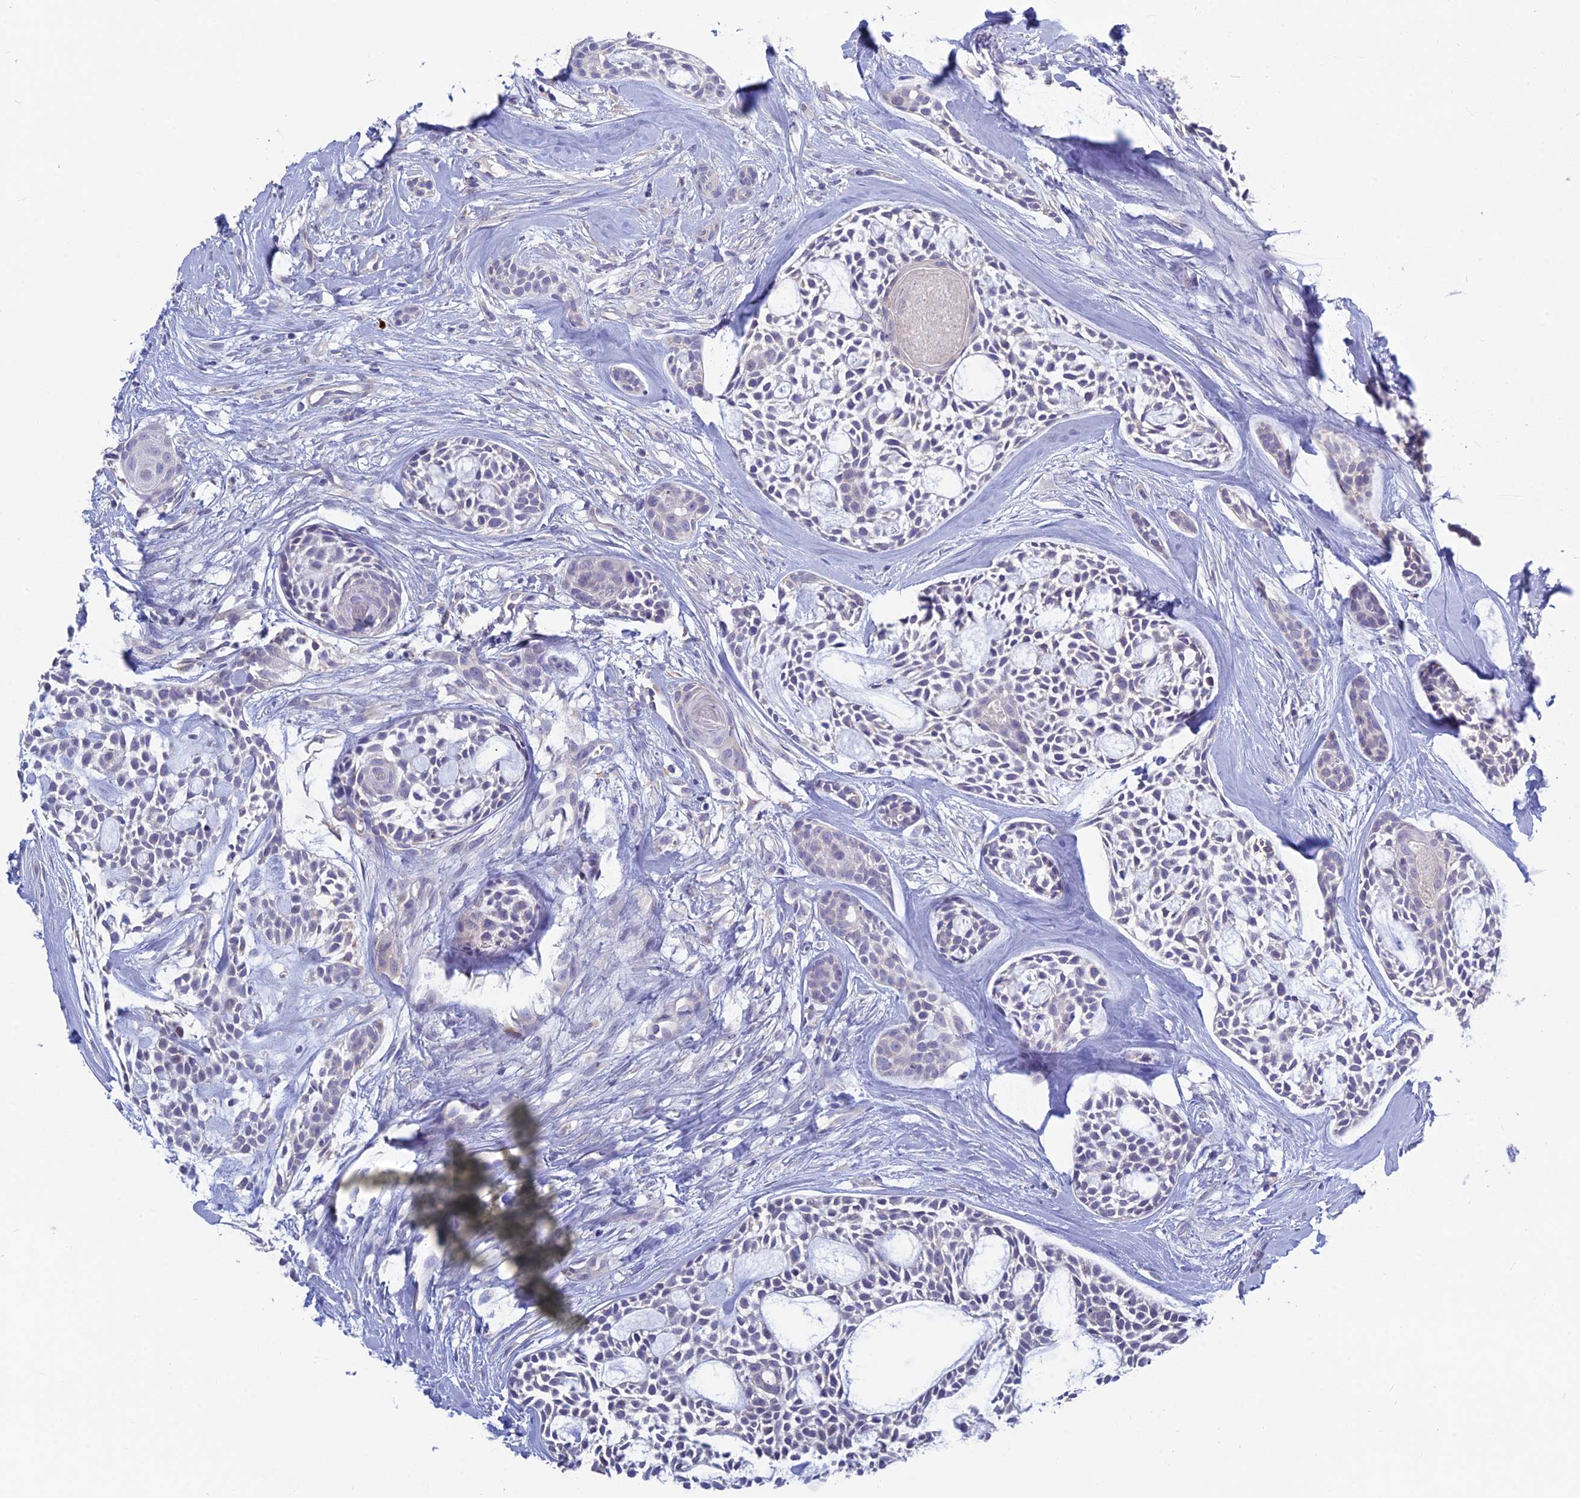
{"staining": {"intensity": "negative", "quantity": "none", "location": "none"}, "tissue": "head and neck cancer", "cell_type": "Tumor cells", "image_type": "cancer", "snomed": [{"axis": "morphology", "description": "Adenocarcinoma, NOS"}, {"axis": "topography", "description": "Subcutis"}, {"axis": "topography", "description": "Head-Neck"}], "caption": "Immunohistochemistry (IHC) histopathology image of head and neck cancer (adenocarcinoma) stained for a protein (brown), which demonstrates no expression in tumor cells.", "gene": "SNTN", "patient": {"sex": "female", "age": 73}}